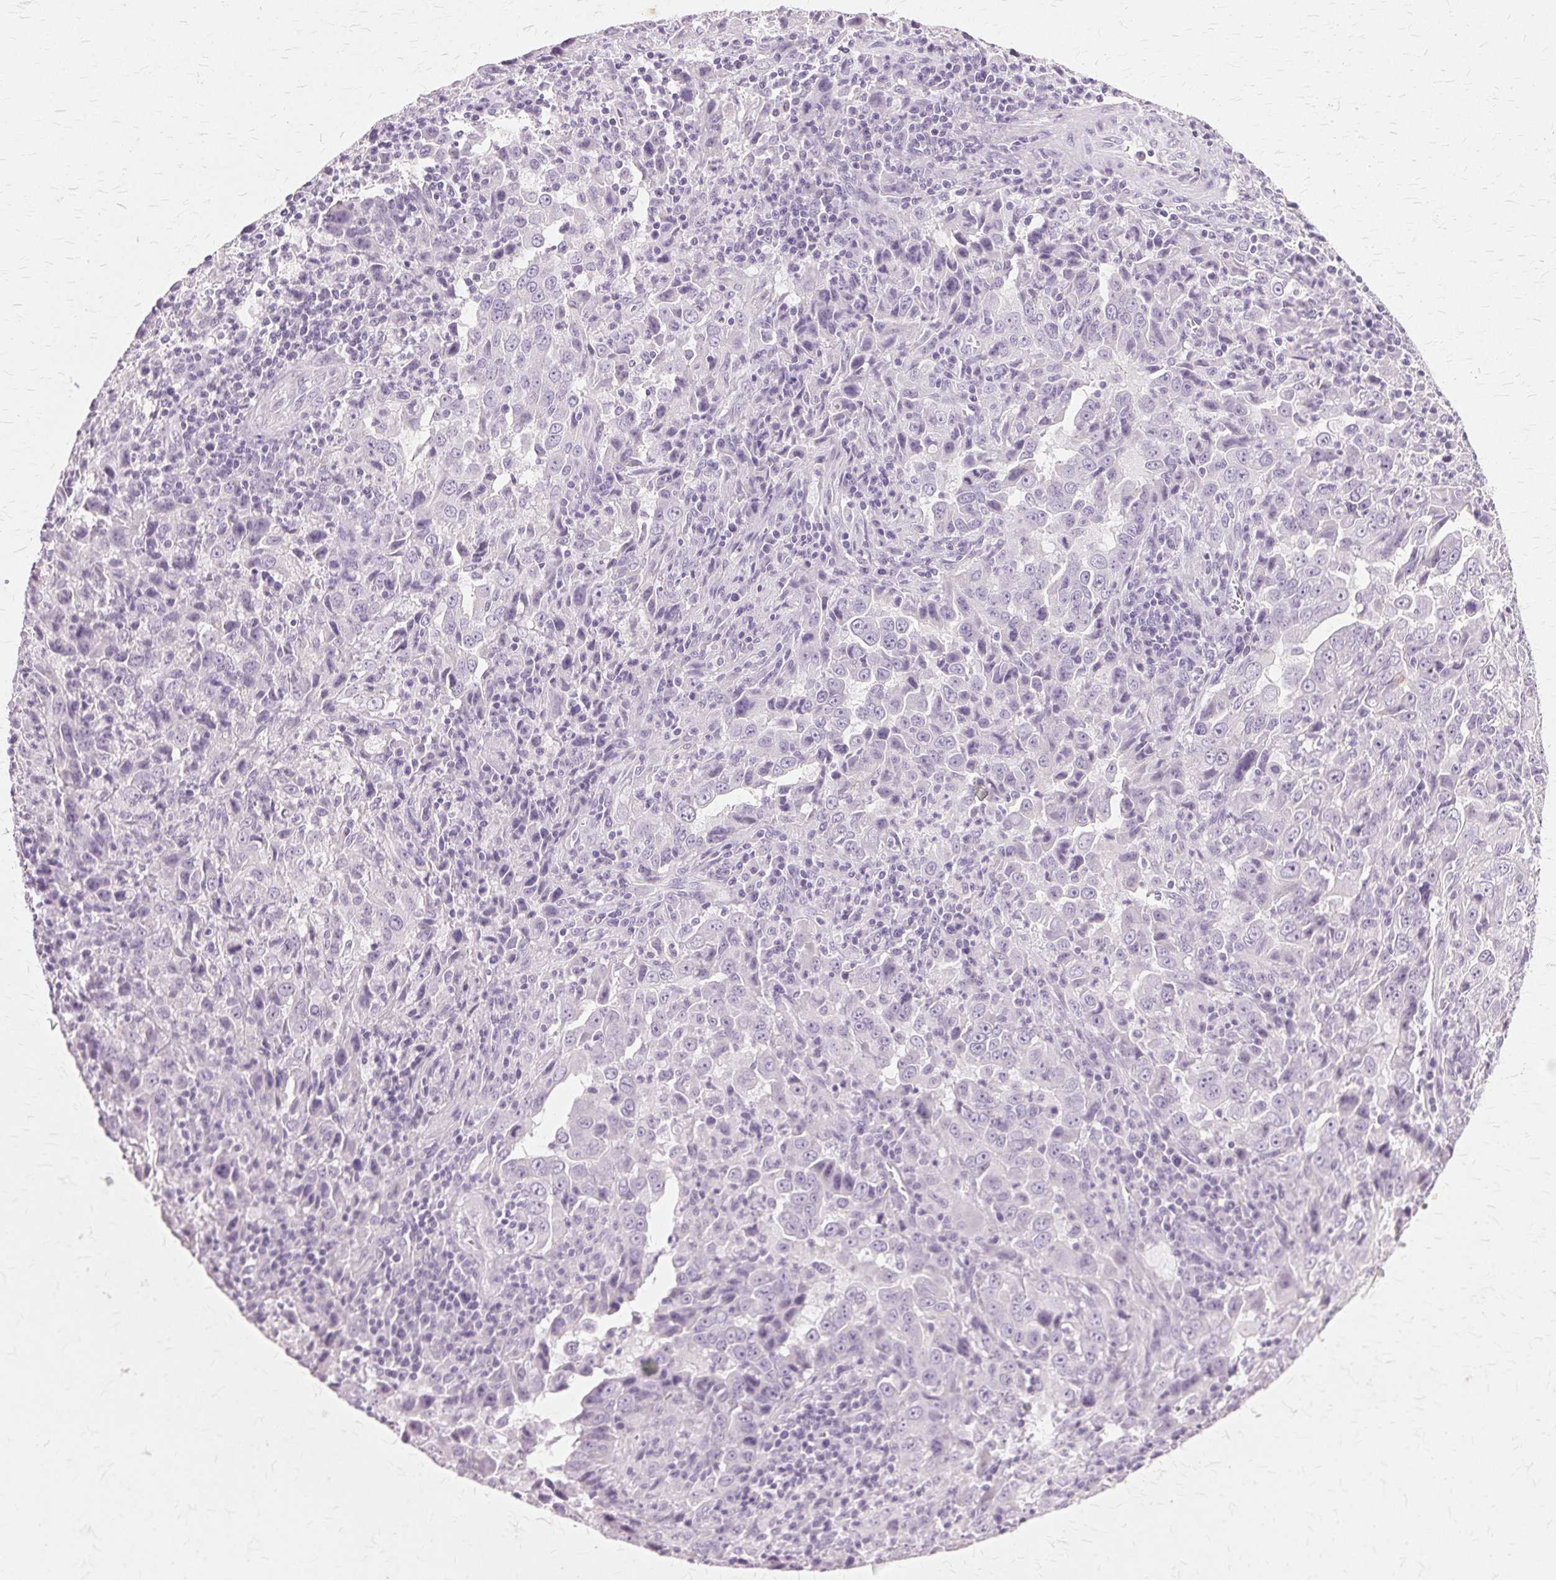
{"staining": {"intensity": "negative", "quantity": "none", "location": "none"}, "tissue": "lung cancer", "cell_type": "Tumor cells", "image_type": "cancer", "snomed": [{"axis": "morphology", "description": "Adenocarcinoma, NOS"}, {"axis": "topography", "description": "Lung"}], "caption": "This histopathology image is of lung adenocarcinoma stained with IHC to label a protein in brown with the nuclei are counter-stained blue. There is no expression in tumor cells. (DAB (3,3'-diaminobenzidine) immunohistochemistry with hematoxylin counter stain).", "gene": "SLC45A3", "patient": {"sex": "male", "age": 67}}